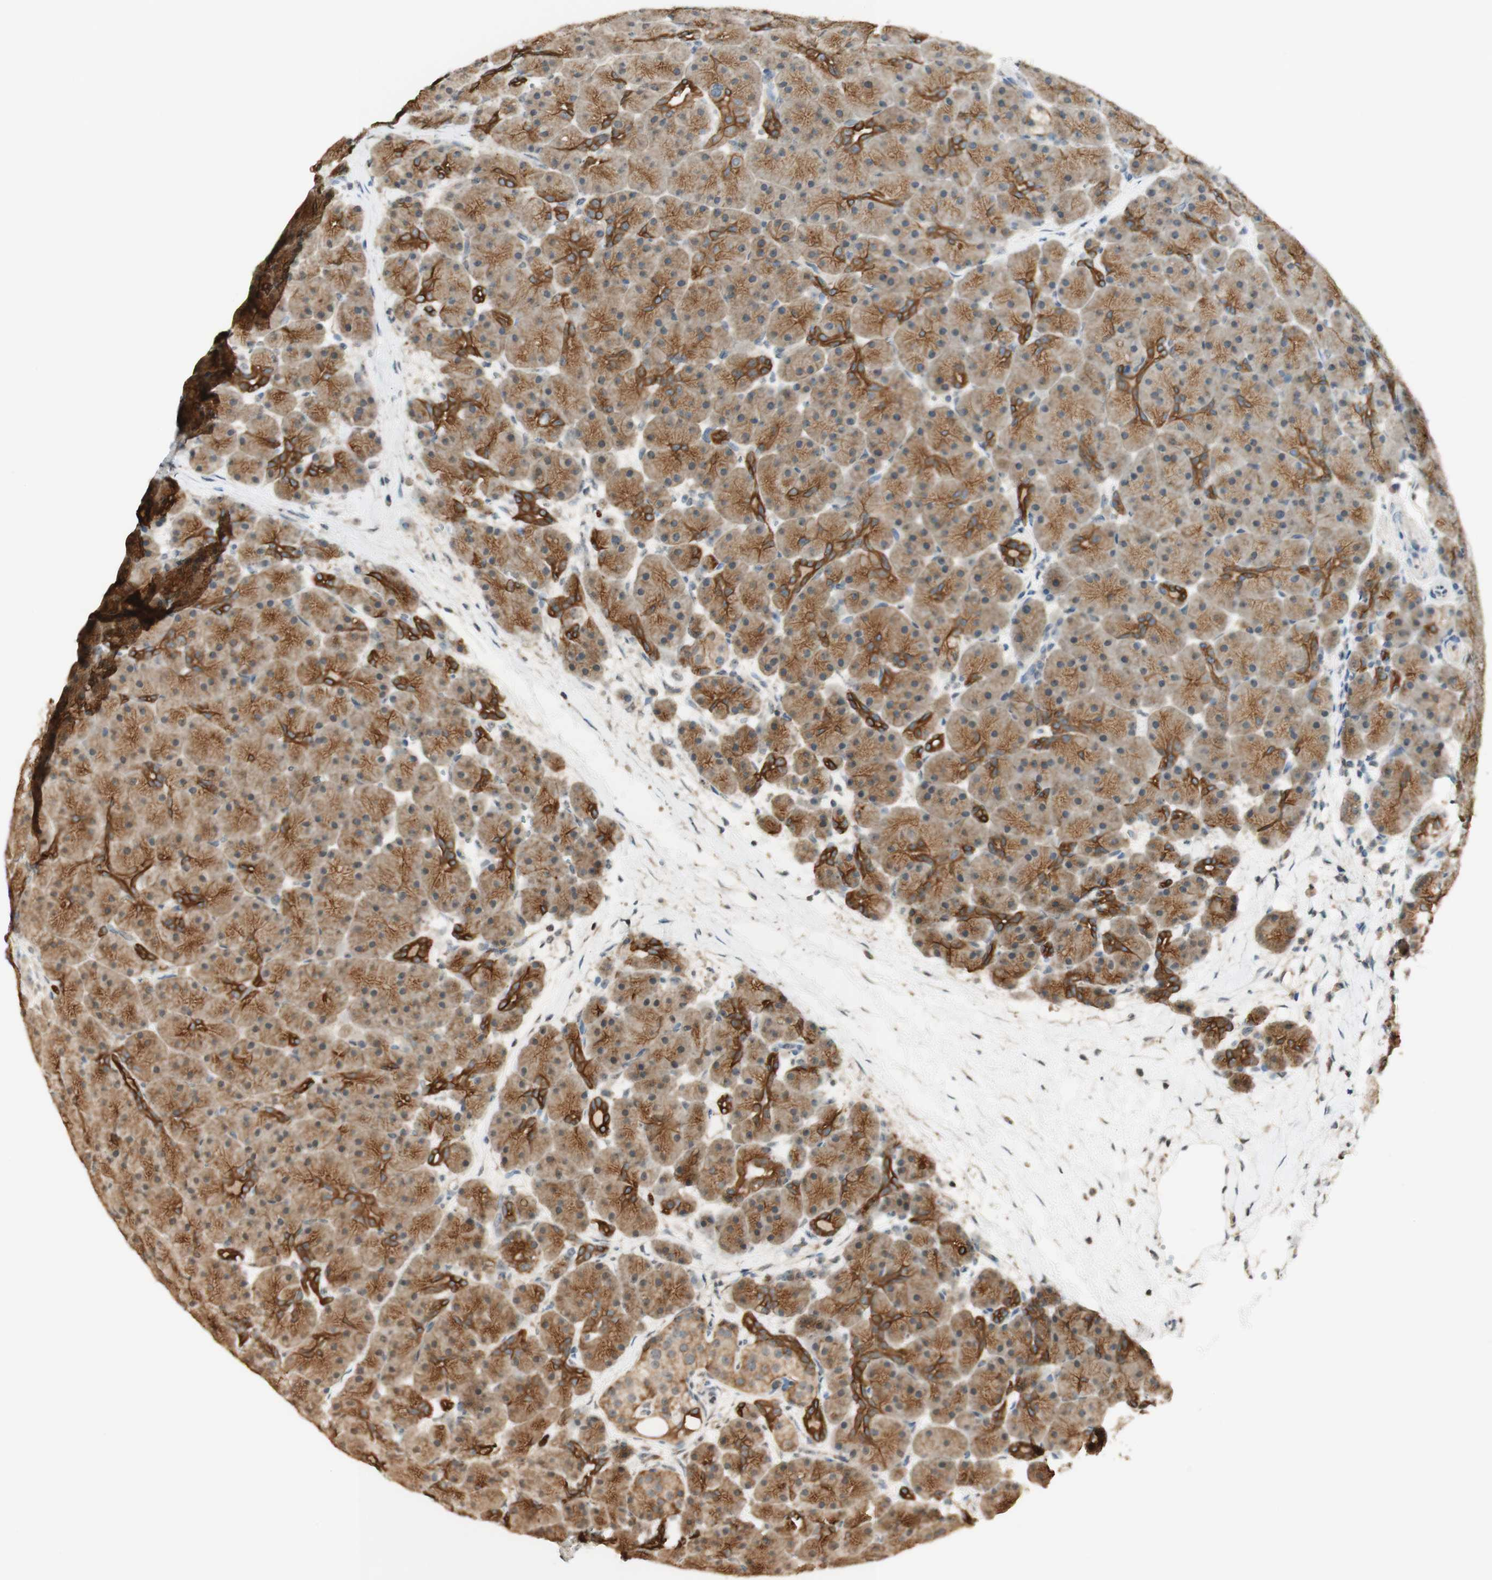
{"staining": {"intensity": "moderate", "quantity": ">75%", "location": "cytoplasmic/membranous"}, "tissue": "pancreas", "cell_type": "Exocrine glandular cells", "image_type": "normal", "snomed": [{"axis": "morphology", "description": "Normal tissue, NOS"}, {"axis": "topography", "description": "Pancreas"}], "caption": "Moderate cytoplasmic/membranous protein expression is present in about >75% of exocrine glandular cells in pancreas.", "gene": "SPINT2", "patient": {"sex": "male", "age": 66}}